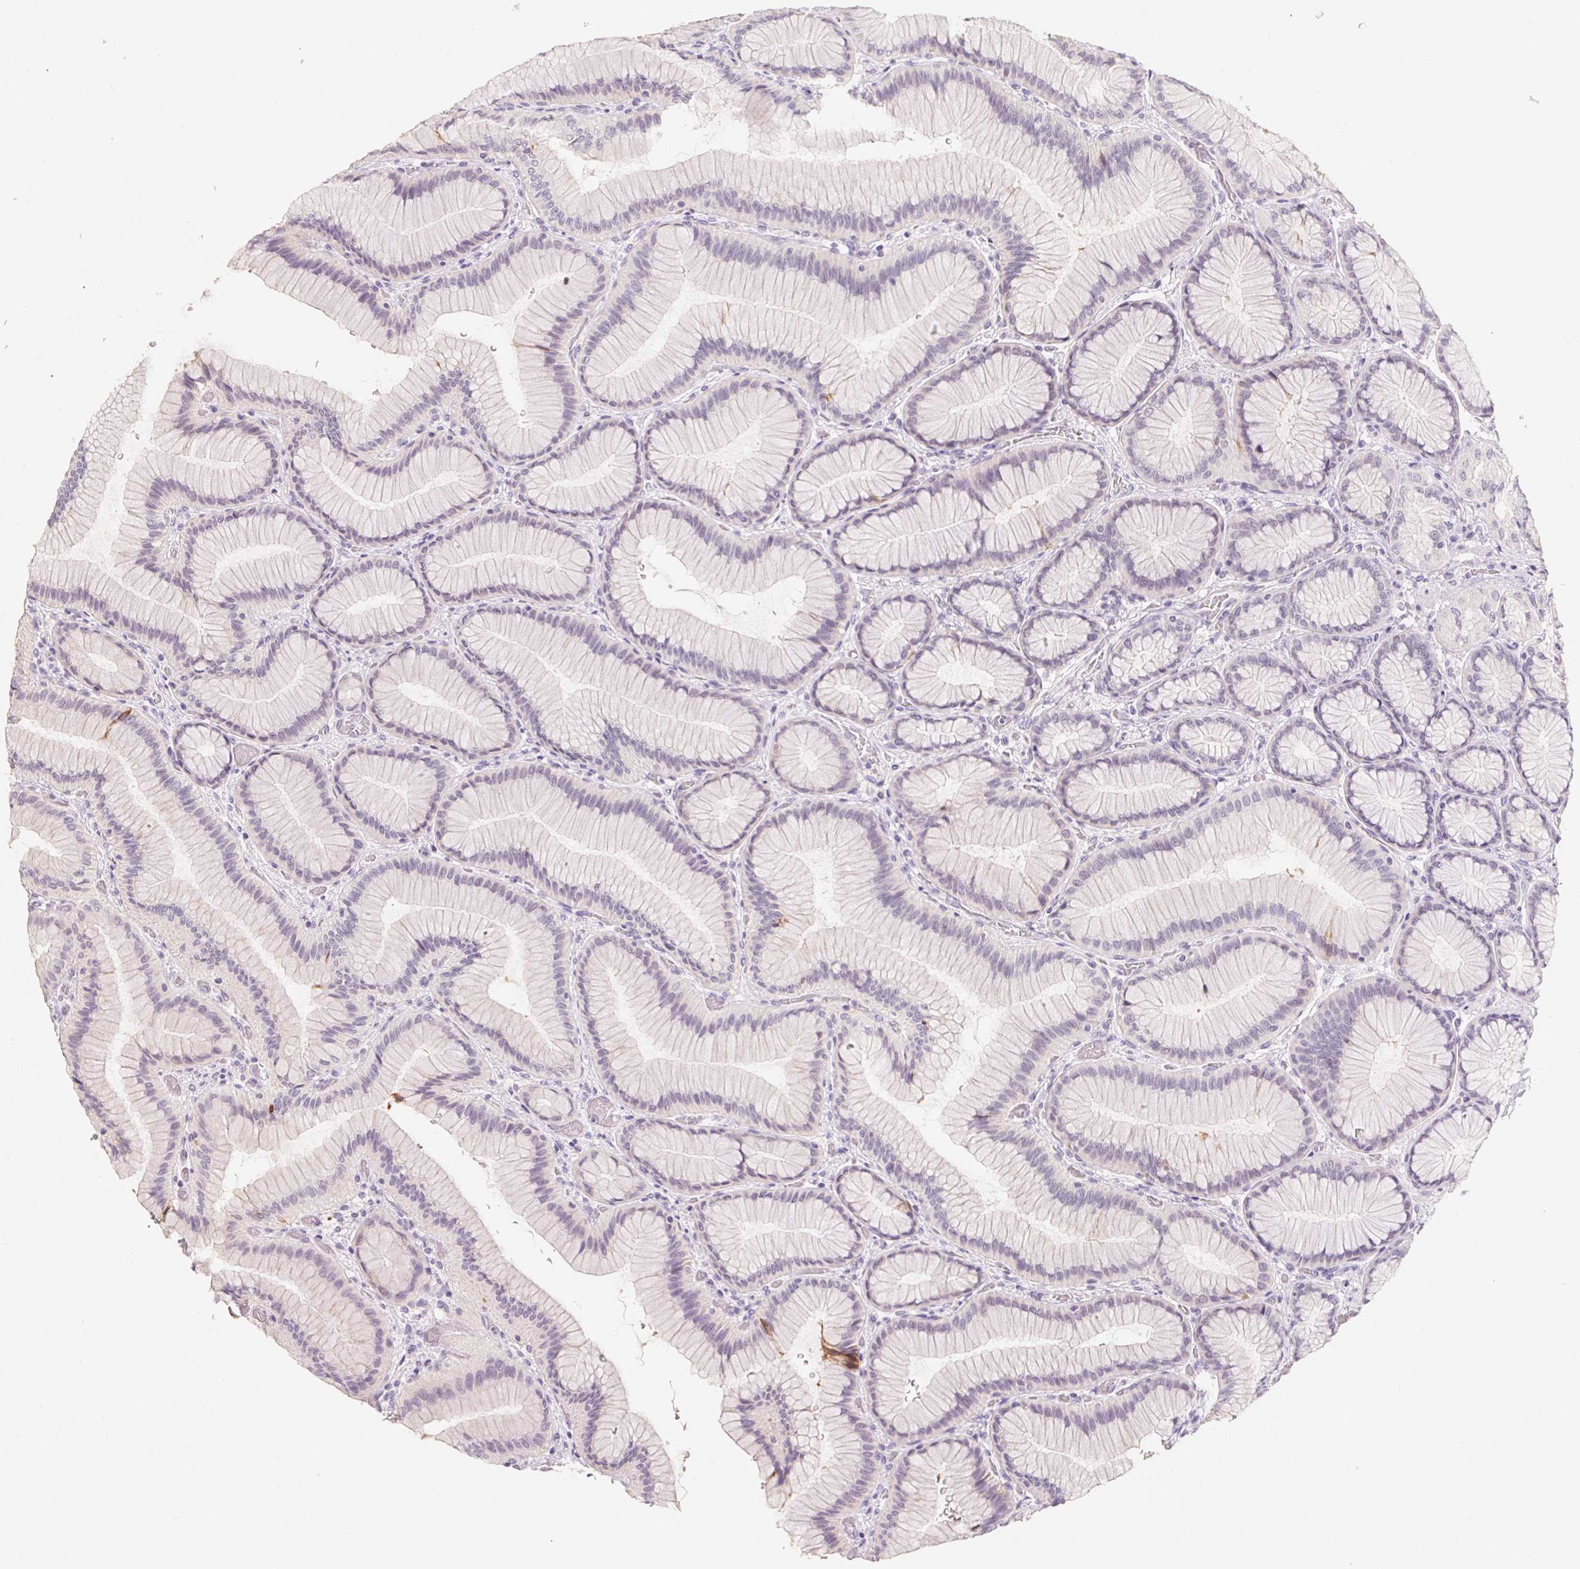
{"staining": {"intensity": "weak", "quantity": "<25%", "location": "cytoplasmic/membranous,nuclear"}, "tissue": "stomach", "cell_type": "Glandular cells", "image_type": "normal", "snomed": [{"axis": "morphology", "description": "Normal tissue, NOS"}, {"axis": "morphology", "description": "Adenocarcinoma, NOS"}, {"axis": "morphology", "description": "Adenocarcinoma, High grade"}, {"axis": "topography", "description": "Stomach, upper"}, {"axis": "topography", "description": "Stomach"}], "caption": "This is an IHC image of benign stomach. There is no positivity in glandular cells.", "gene": "CAPZA3", "patient": {"sex": "female", "age": 65}}